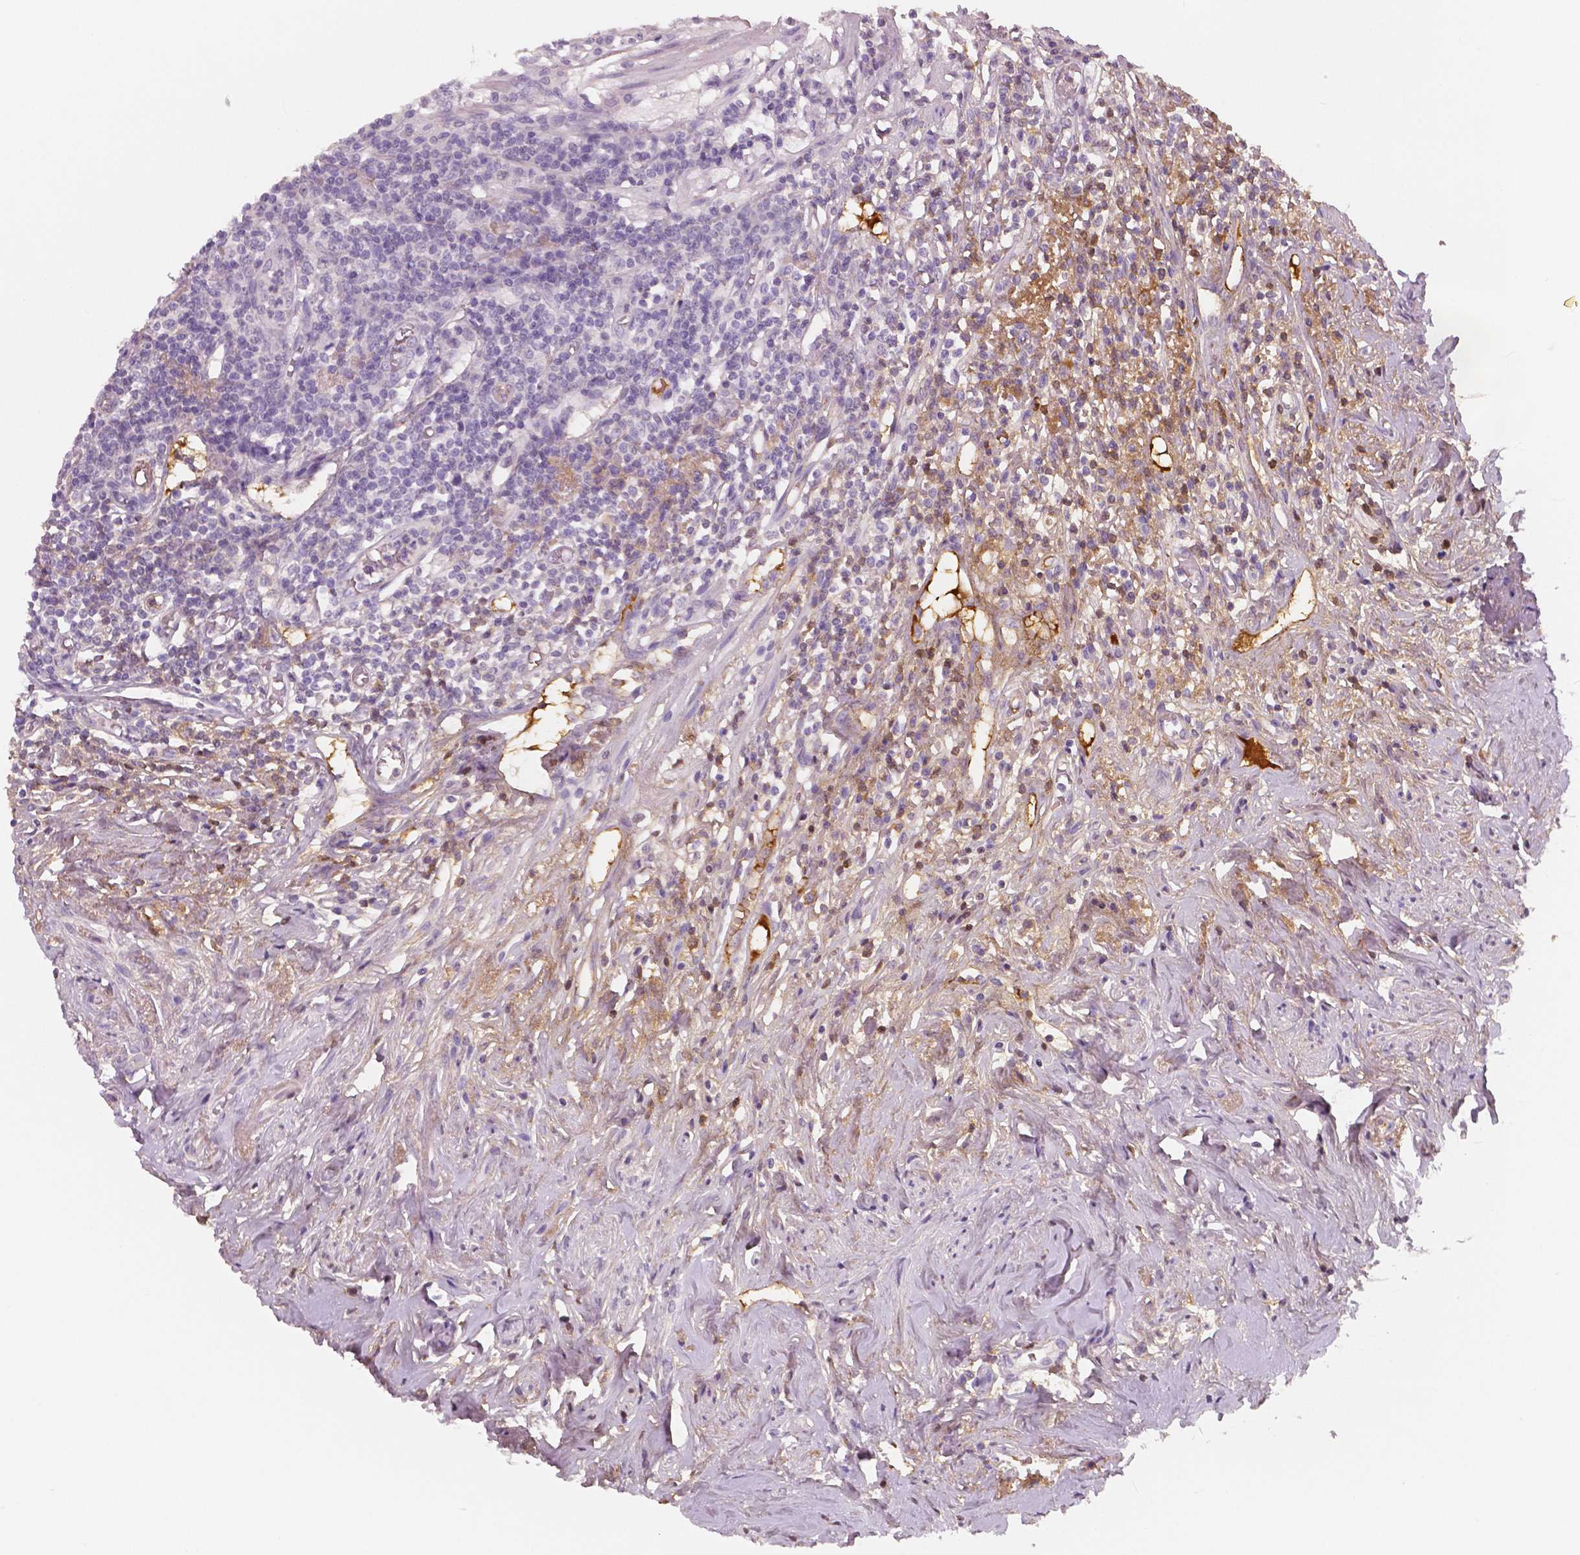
{"staining": {"intensity": "negative", "quantity": "none", "location": "none"}, "tissue": "appendix", "cell_type": "Glandular cells", "image_type": "normal", "snomed": [{"axis": "morphology", "description": "Normal tissue, NOS"}, {"axis": "morphology", "description": "Carcinoma, endometroid"}, {"axis": "topography", "description": "Appendix"}, {"axis": "topography", "description": "Colon"}], "caption": "Human appendix stained for a protein using IHC exhibits no expression in glandular cells.", "gene": "APOA4", "patient": {"sex": "female", "age": 60}}